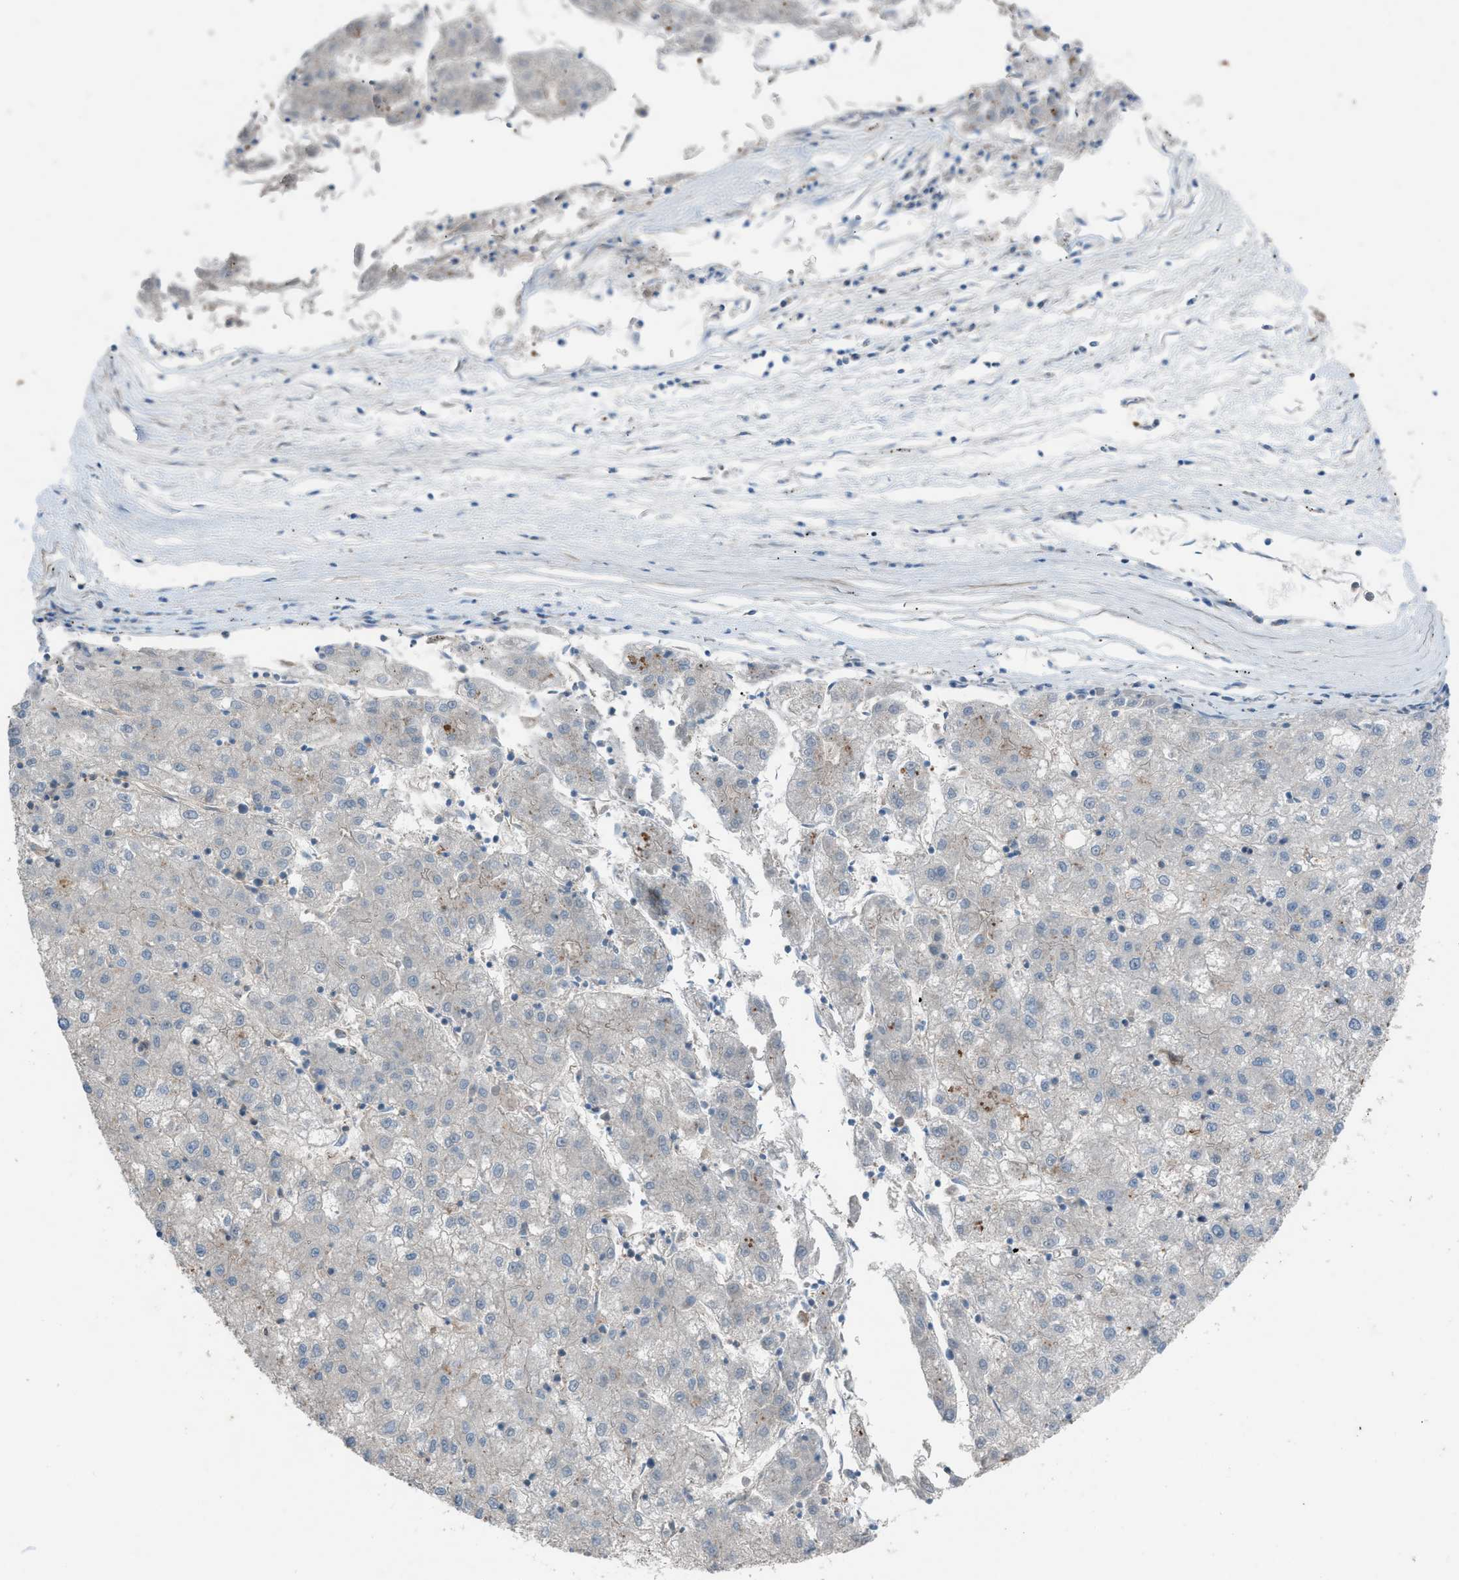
{"staining": {"intensity": "negative", "quantity": "none", "location": "none"}, "tissue": "liver cancer", "cell_type": "Tumor cells", "image_type": "cancer", "snomed": [{"axis": "morphology", "description": "Carcinoma, Hepatocellular, NOS"}, {"axis": "topography", "description": "Liver"}], "caption": "DAB (3,3'-diaminobenzidine) immunohistochemical staining of human liver cancer (hepatocellular carcinoma) reveals no significant expression in tumor cells. (DAB IHC visualized using brightfield microscopy, high magnification).", "gene": "DYRK1A", "patient": {"sex": "male", "age": 72}}